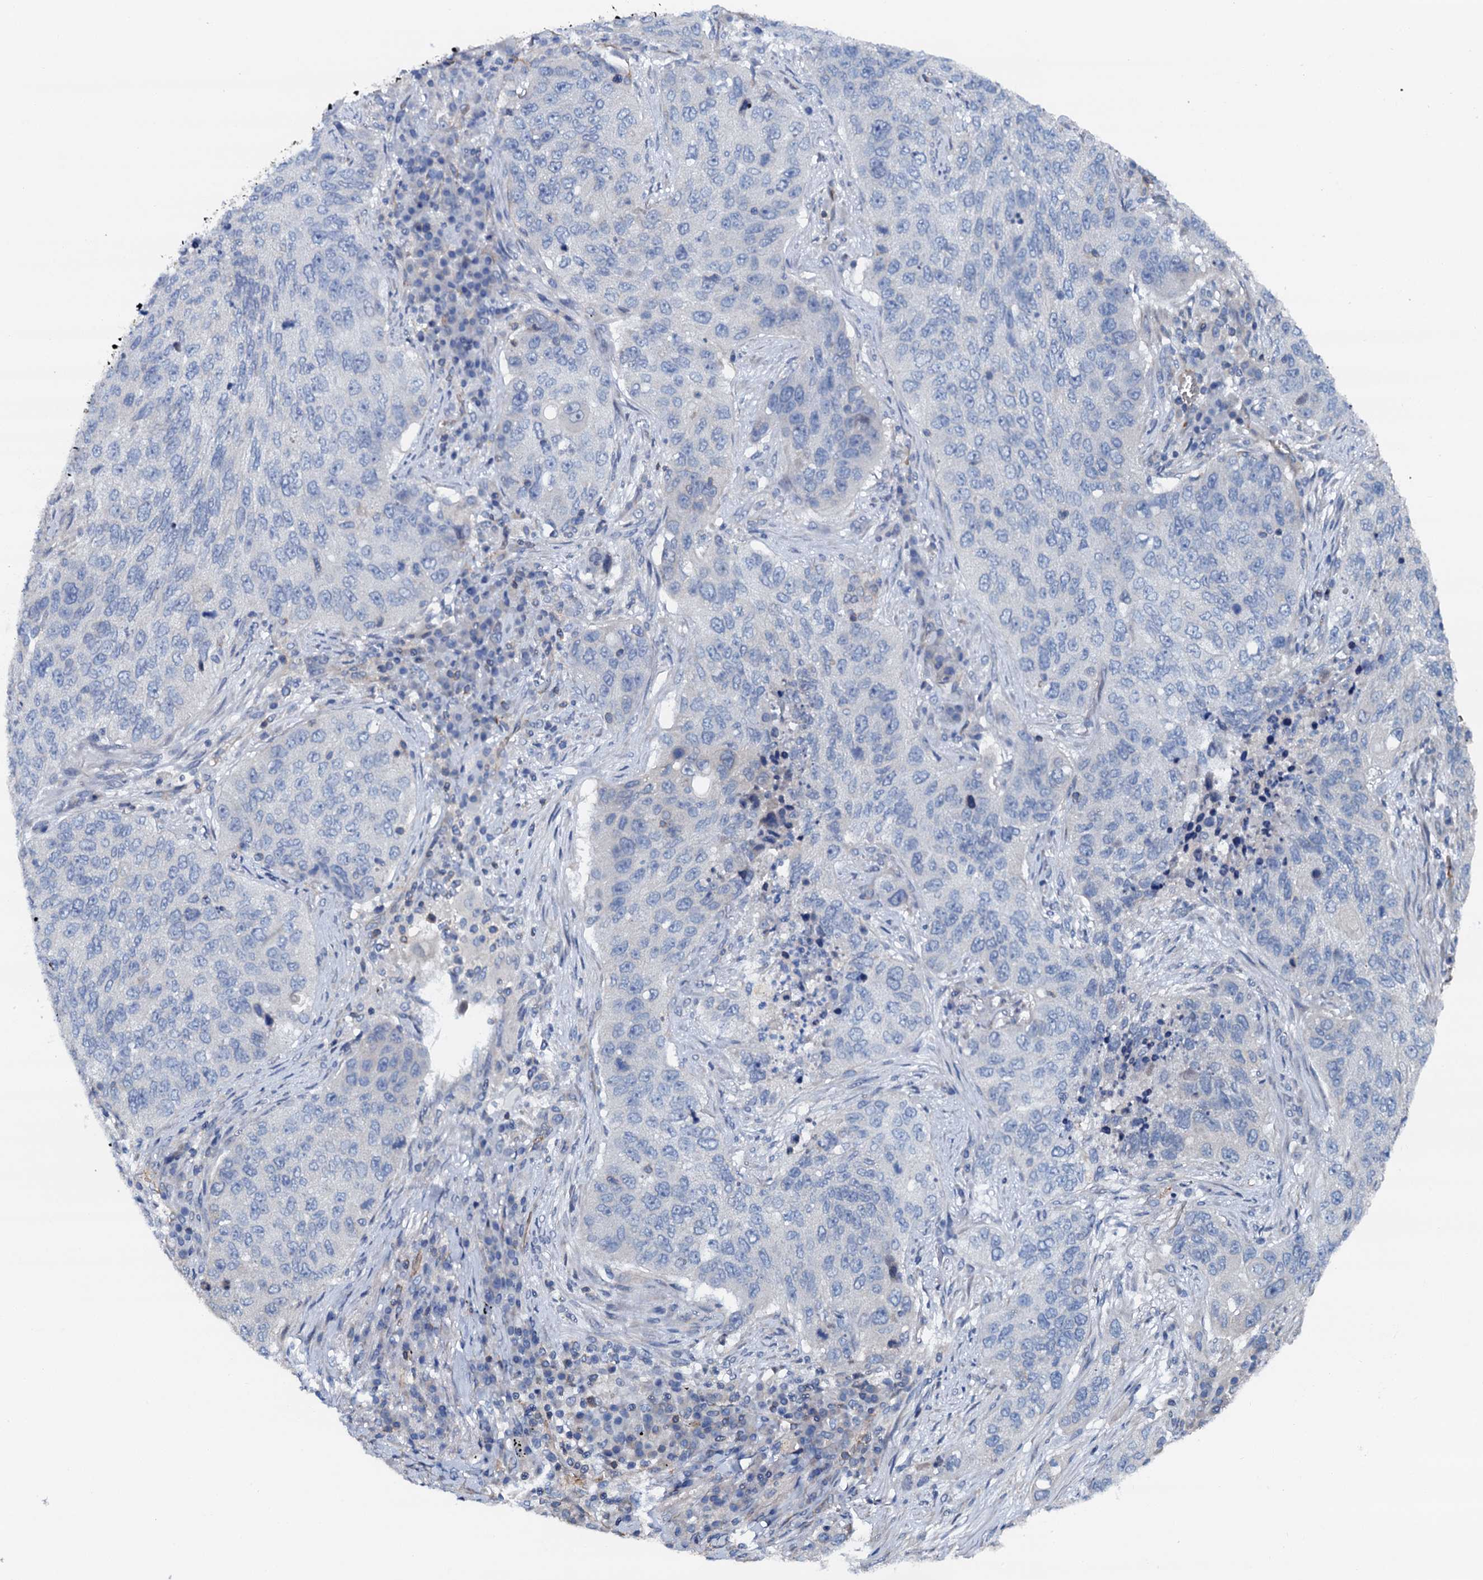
{"staining": {"intensity": "negative", "quantity": "none", "location": "none"}, "tissue": "lung cancer", "cell_type": "Tumor cells", "image_type": "cancer", "snomed": [{"axis": "morphology", "description": "Squamous cell carcinoma, NOS"}, {"axis": "topography", "description": "Lung"}], "caption": "Immunohistochemistry of human lung squamous cell carcinoma displays no positivity in tumor cells.", "gene": "ROGDI", "patient": {"sex": "female", "age": 63}}